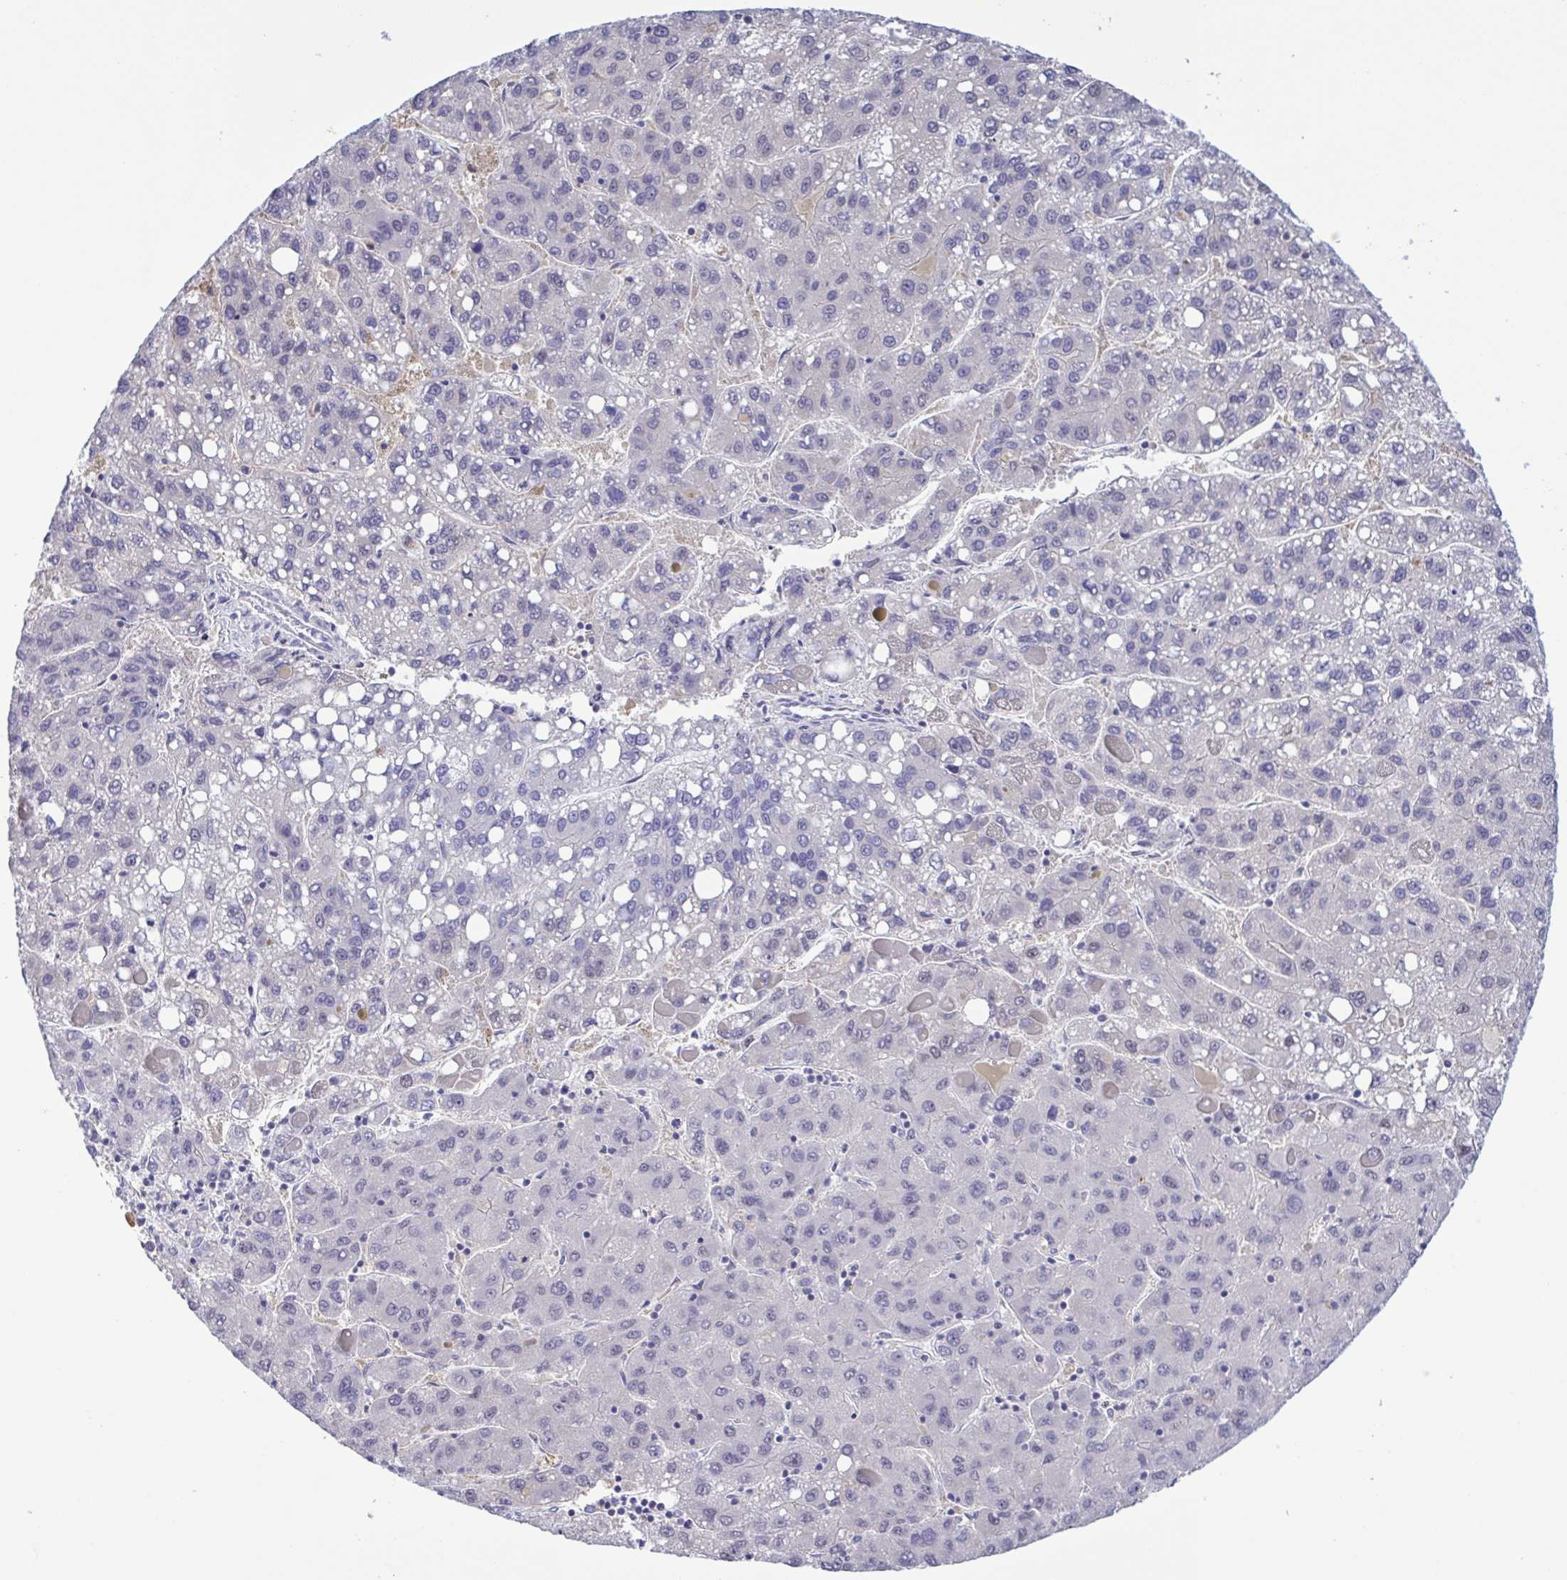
{"staining": {"intensity": "negative", "quantity": "none", "location": "none"}, "tissue": "liver cancer", "cell_type": "Tumor cells", "image_type": "cancer", "snomed": [{"axis": "morphology", "description": "Carcinoma, Hepatocellular, NOS"}, {"axis": "topography", "description": "Liver"}], "caption": "Immunohistochemistry (IHC) micrograph of neoplastic tissue: liver cancer (hepatocellular carcinoma) stained with DAB (3,3'-diaminobenzidine) reveals no significant protein expression in tumor cells. The staining is performed using DAB brown chromogen with nuclei counter-stained in using hematoxylin.", "gene": "LDHC", "patient": {"sex": "female", "age": 82}}